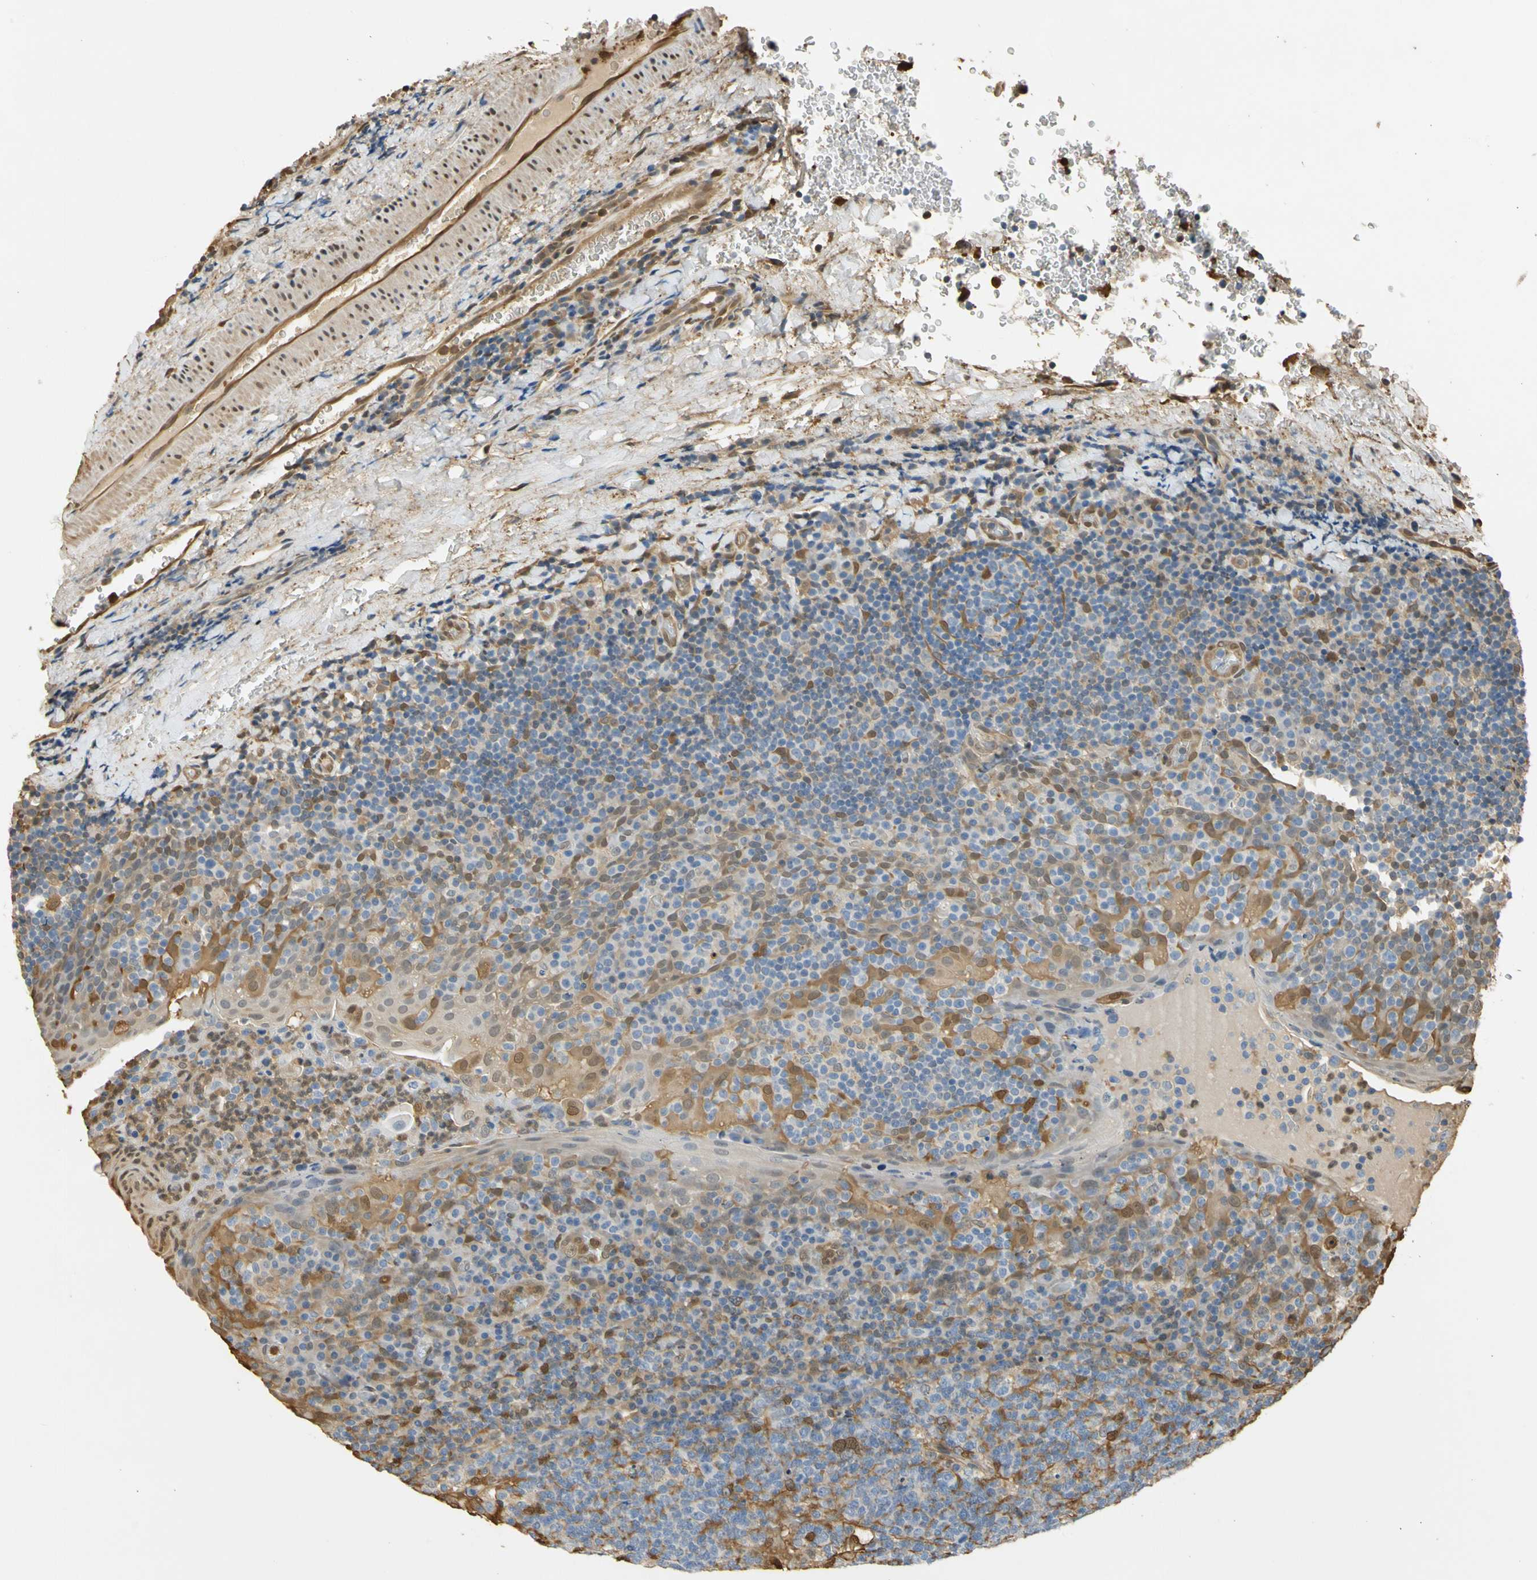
{"staining": {"intensity": "moderate", "quantity": "<25%", "location": "cytoplasmic/membranous"}, "tissue": "tonsil", "cell_type": "Germinal center cells", "image_type": "normal", "snomed": [{"axis": "morphology", "description": "Normal tissue, NOS"}, {"axis": "topography", "description": "Tonsil"}], "caption": "Protein staining reveals moderate cytoplasmic/membranous positivity in approximately <25% of germinal center cells in benign tonsil.", "gene": "S100A6", "patient": {"sex": "male", "age": 17}}